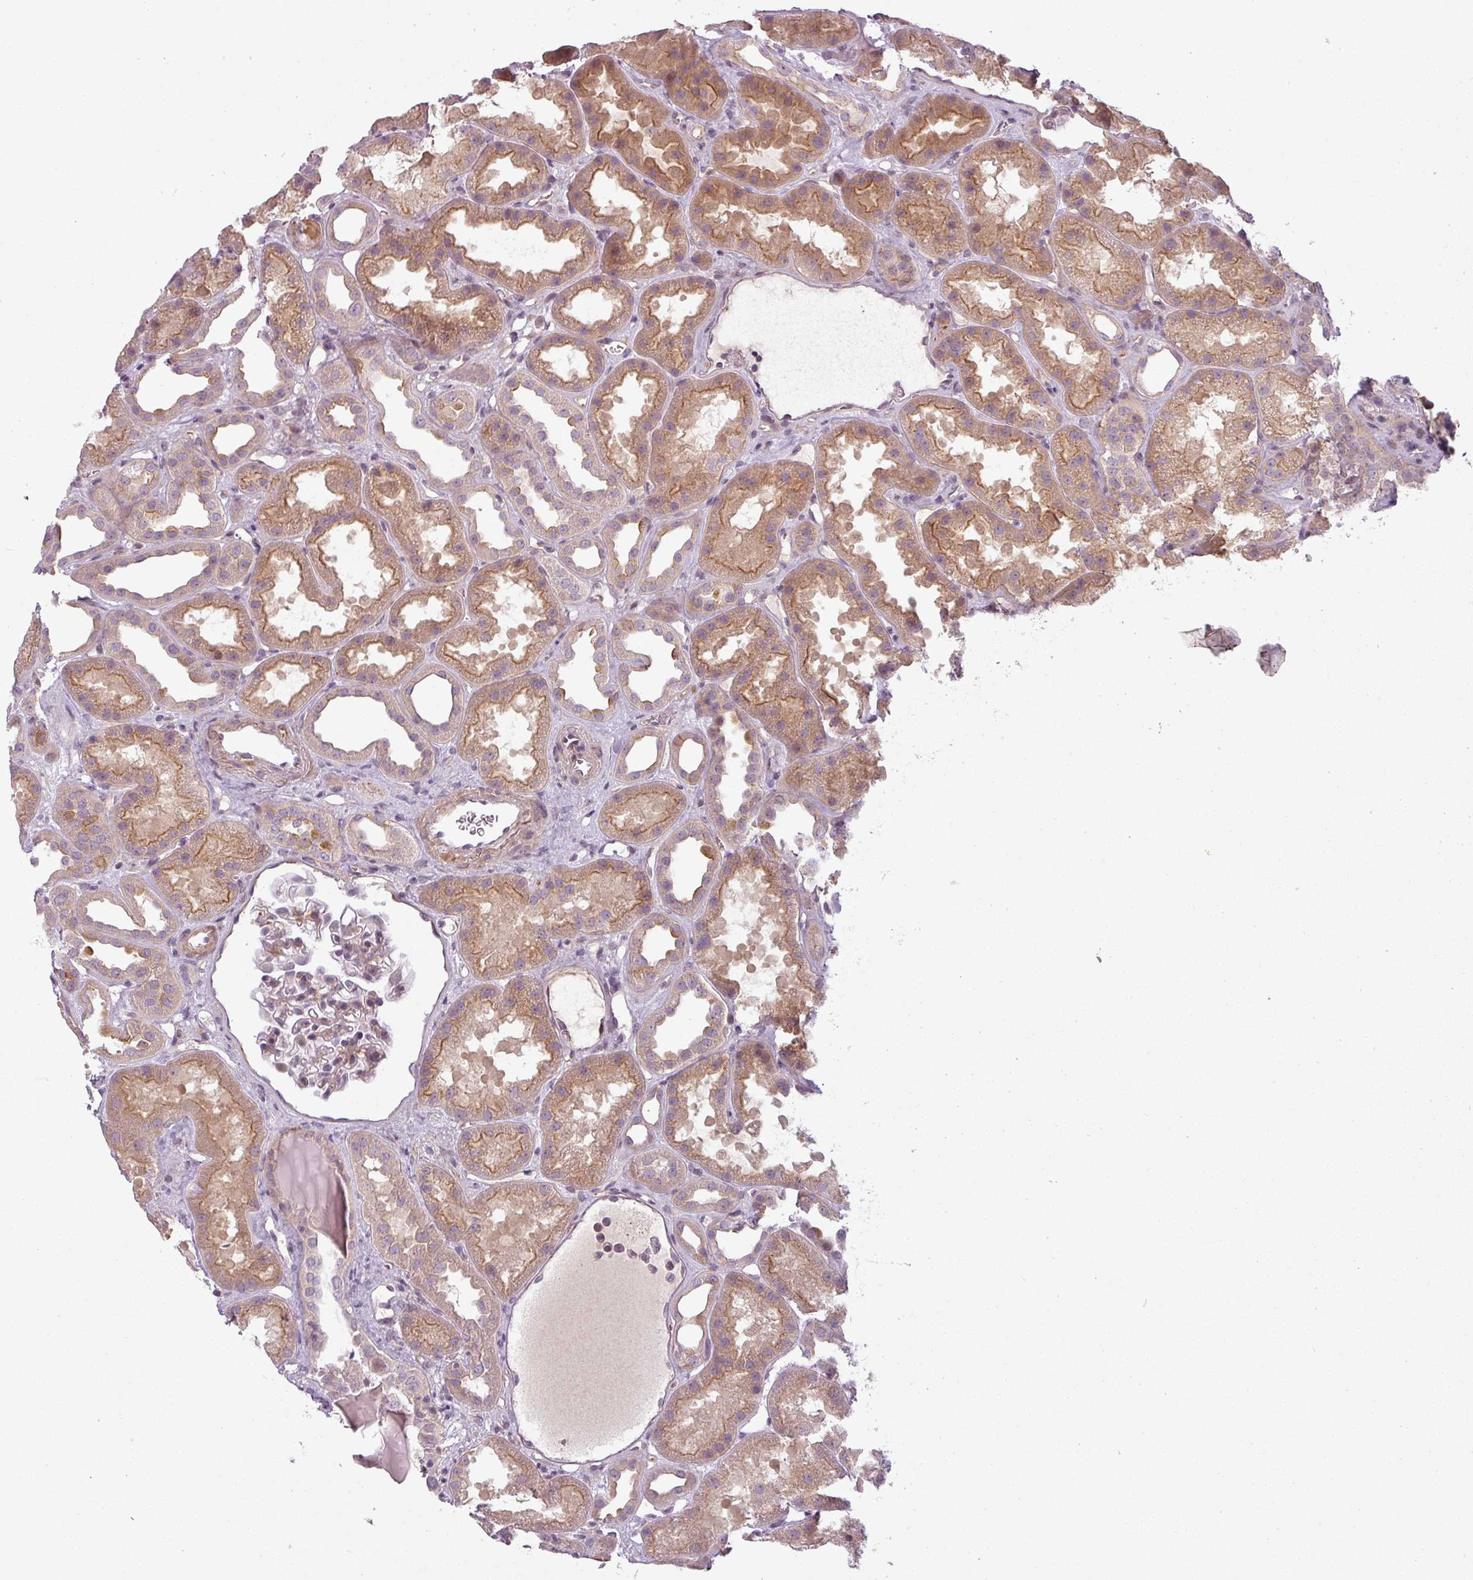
{"staining": {"intensity": "moderate", "quantity": "<25%", "location": "cytoplasmic/membranous"}, "tissue": "kidney", "cell_type": "Cells in glomeruli", "image_type": "normal", "snomed": [{"axis": "morphology", "description": "Normal tissue, NOS"}, {"axis": "topography", "description": "Kidney"}], "caption": "Brown immunohistochemical staining in benign human kidney shows moderate cytoplasmic/membranous staining in about <25% of cells in glomeruli. (Stains: DAB in brown, nuclei in blue, Microscopy: brightfield microscopy at high magnification).", "gene": "SLC16A9", "patient": {"sex": "male", "age": 61}}